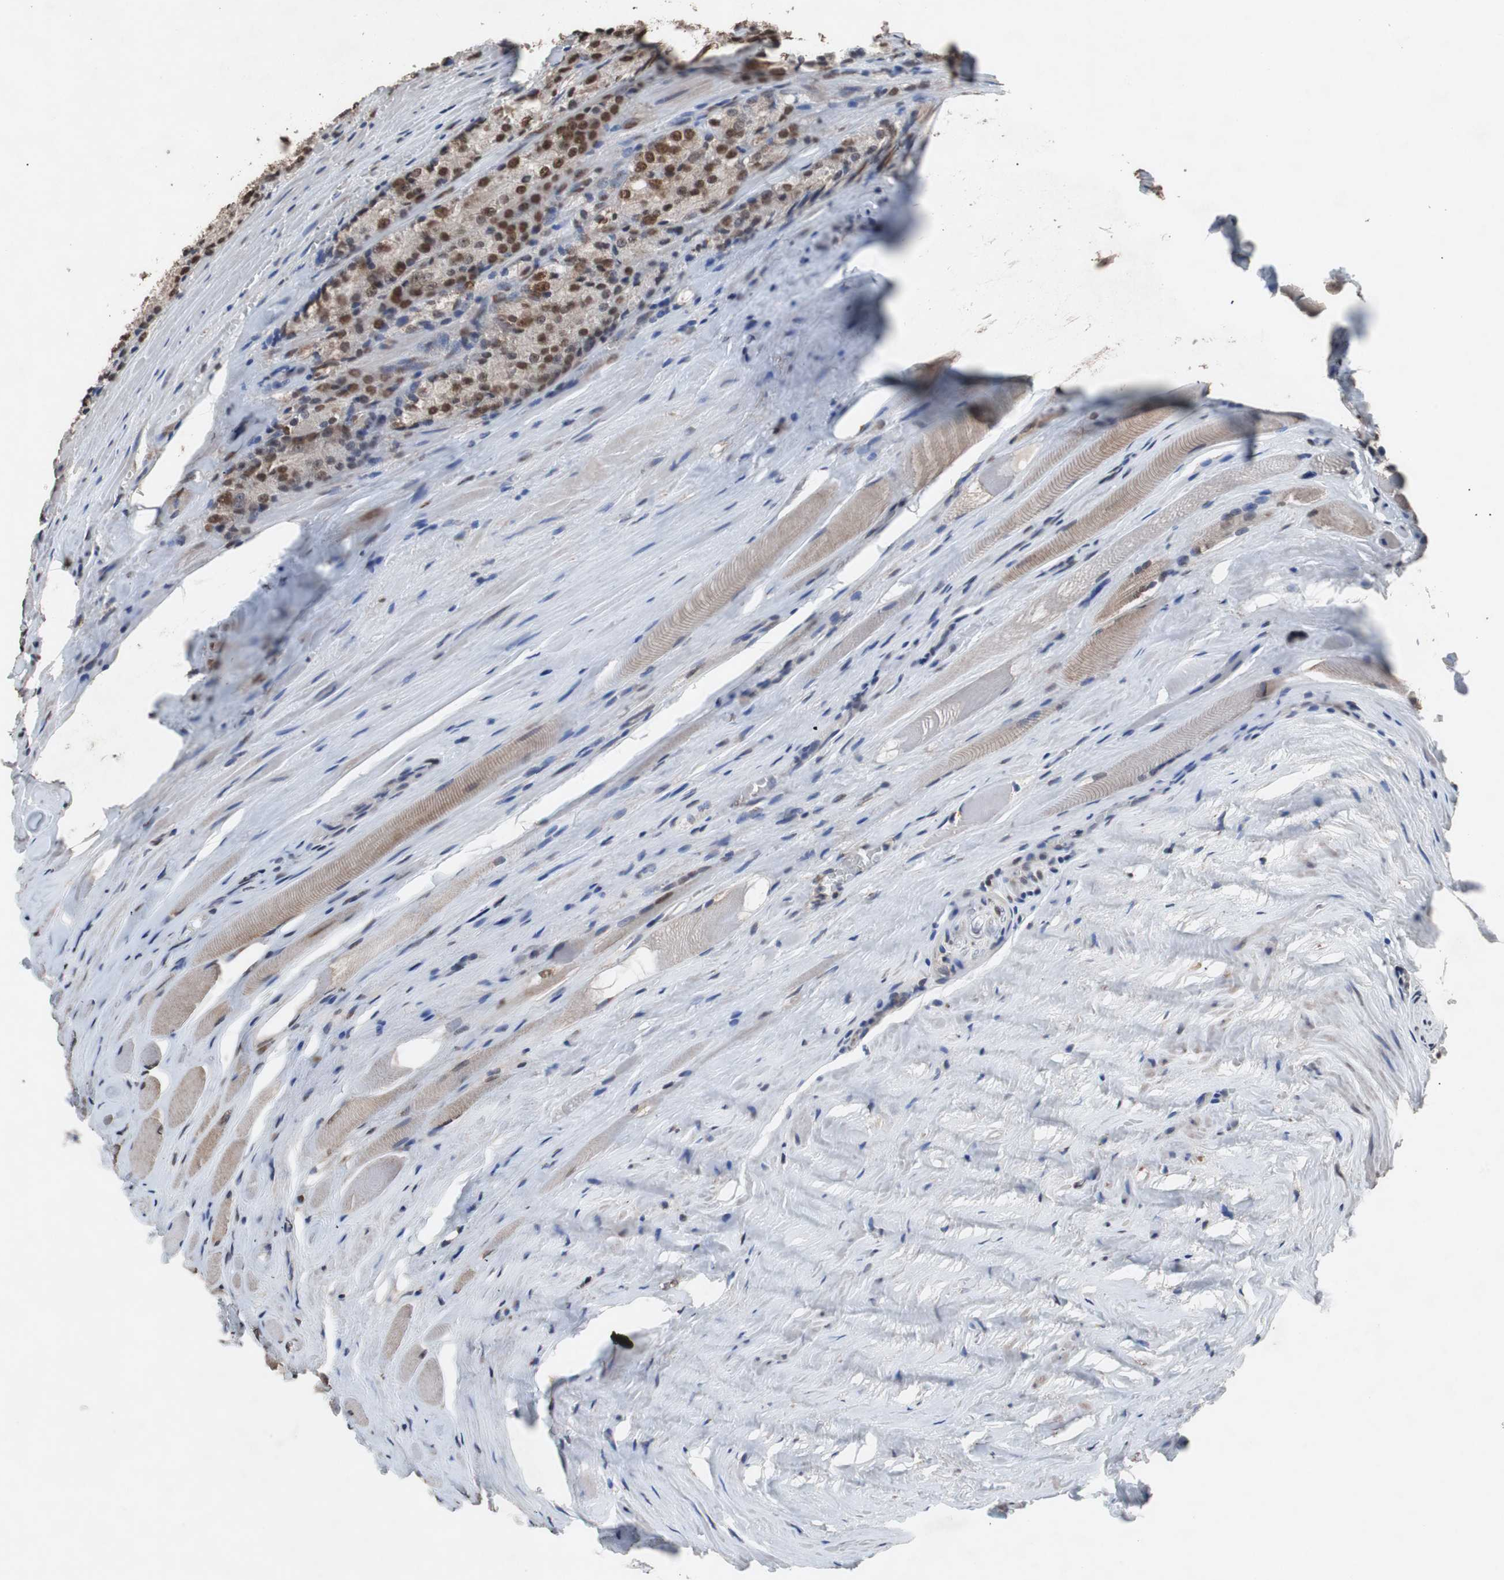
{"staining": {"intensity": "strong", "quantity": "25%-75%", "location": "nuclear"}, "tissue": "prostate cancer", "cell_type": "Tumor cells", "image_type": "cancer", "snomed": [{"axis": "morphology", "description": "Adenocarcinoma, Low grade"}, {"axis": "topography", "description": "Prostate"}], "caption": "Low-grade adenocarcinoma (prostate) was stained to show a protein in brown. There is high levels of strong nuclear staining in about 25%-75% of tumor cells.", "gene": "MED27", "patient": {"sex": "male", "age": 64}}